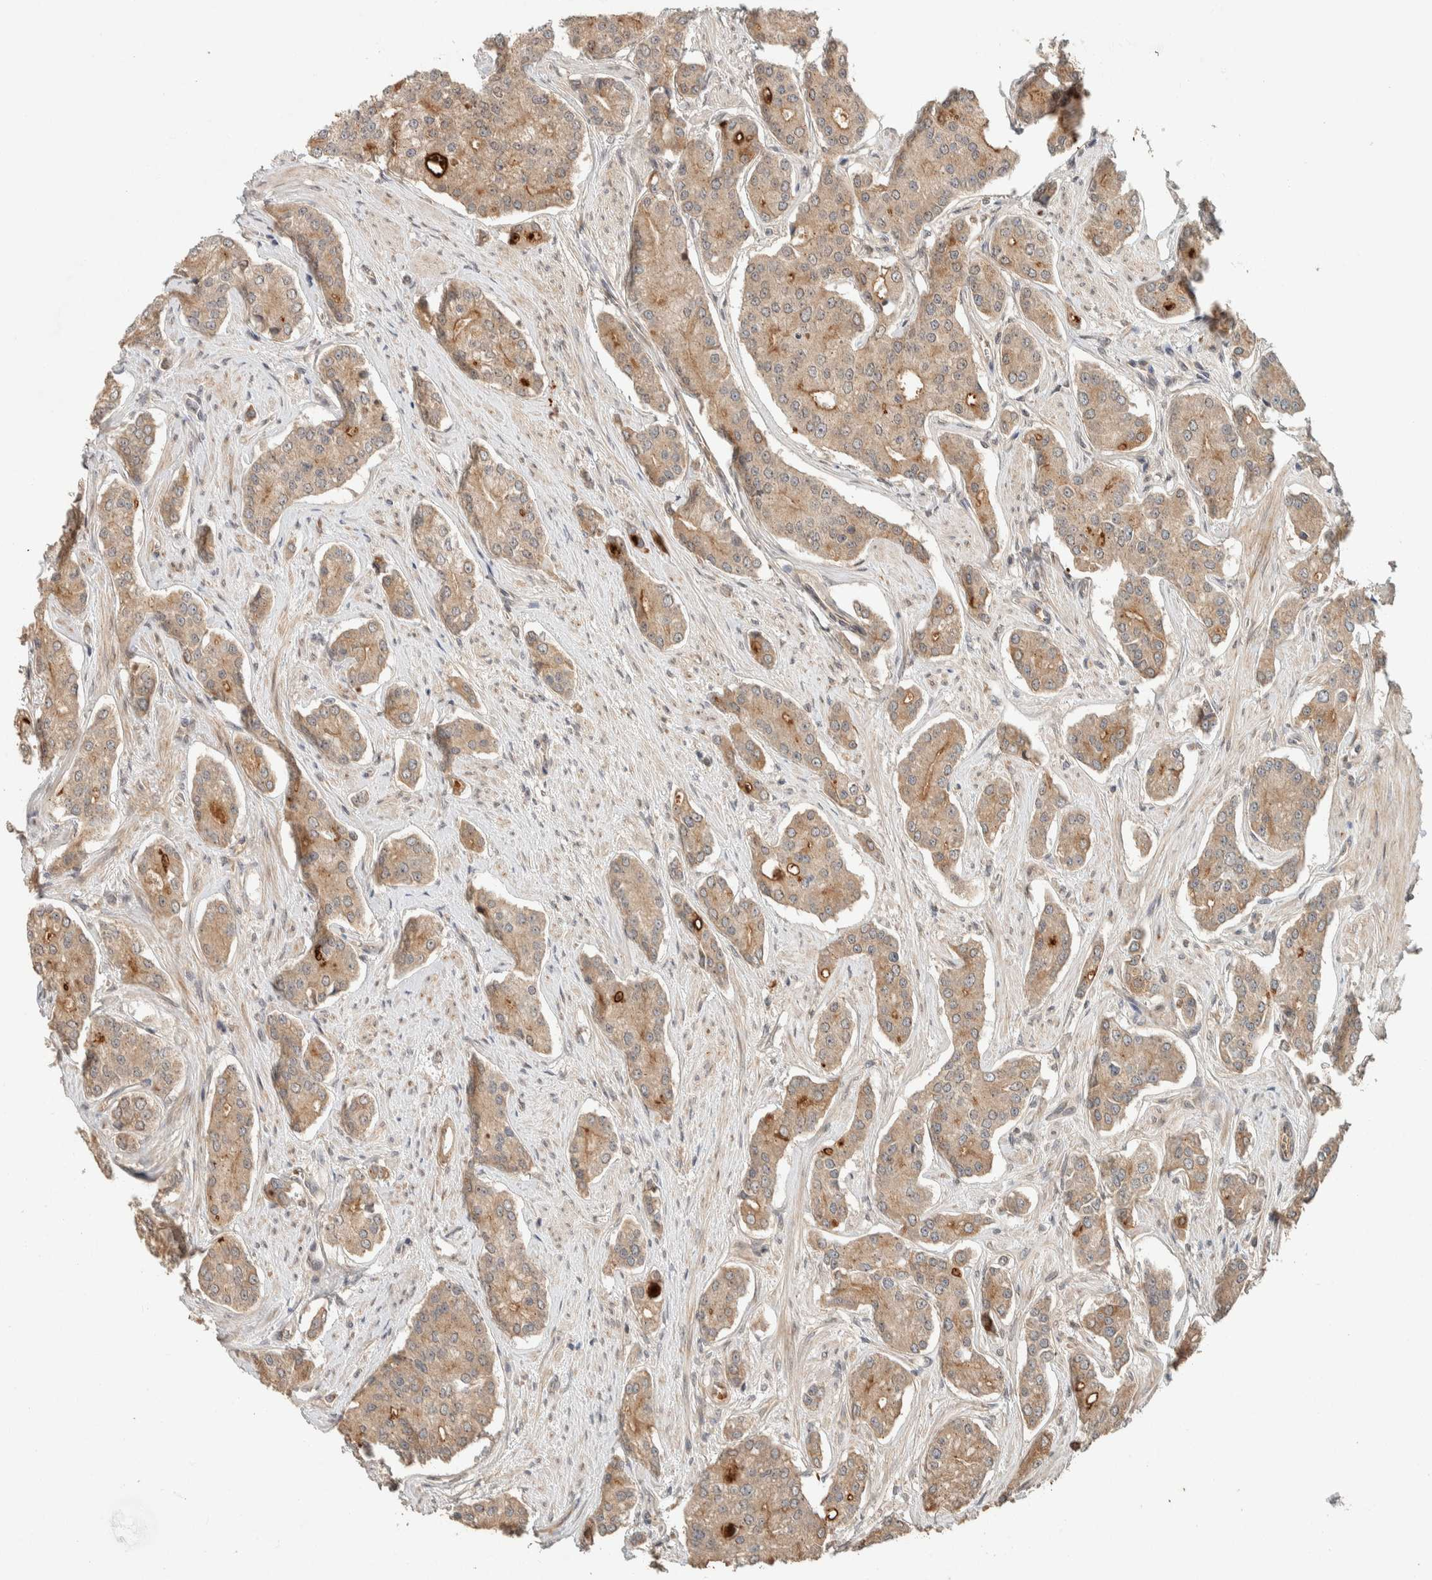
{"staining": {"intensity": "moderate", "quantity": ">75%", "location": "cytoplasmic/membranous"}, "tissue": "prostate cancer", "cell_type": "Tumor cells", "image_type": "cancer", "snomed": [{"axis": "morphology", "description": "Adenocarcinoma, High grade"}, {"axis": "topography", "description": "Prostate"}], "caption": "Immunohistochemistry (DAB (3,3'-diaminobenzidine)) staining of prostate cancer (adenocarcinoma (high-grade)) displays moderate cytoplasmic/membranous protein expression in approximately >75% of tumor cells.", "gene": "ZBTB2", "patient": {"sex": "male", "age": 71}}